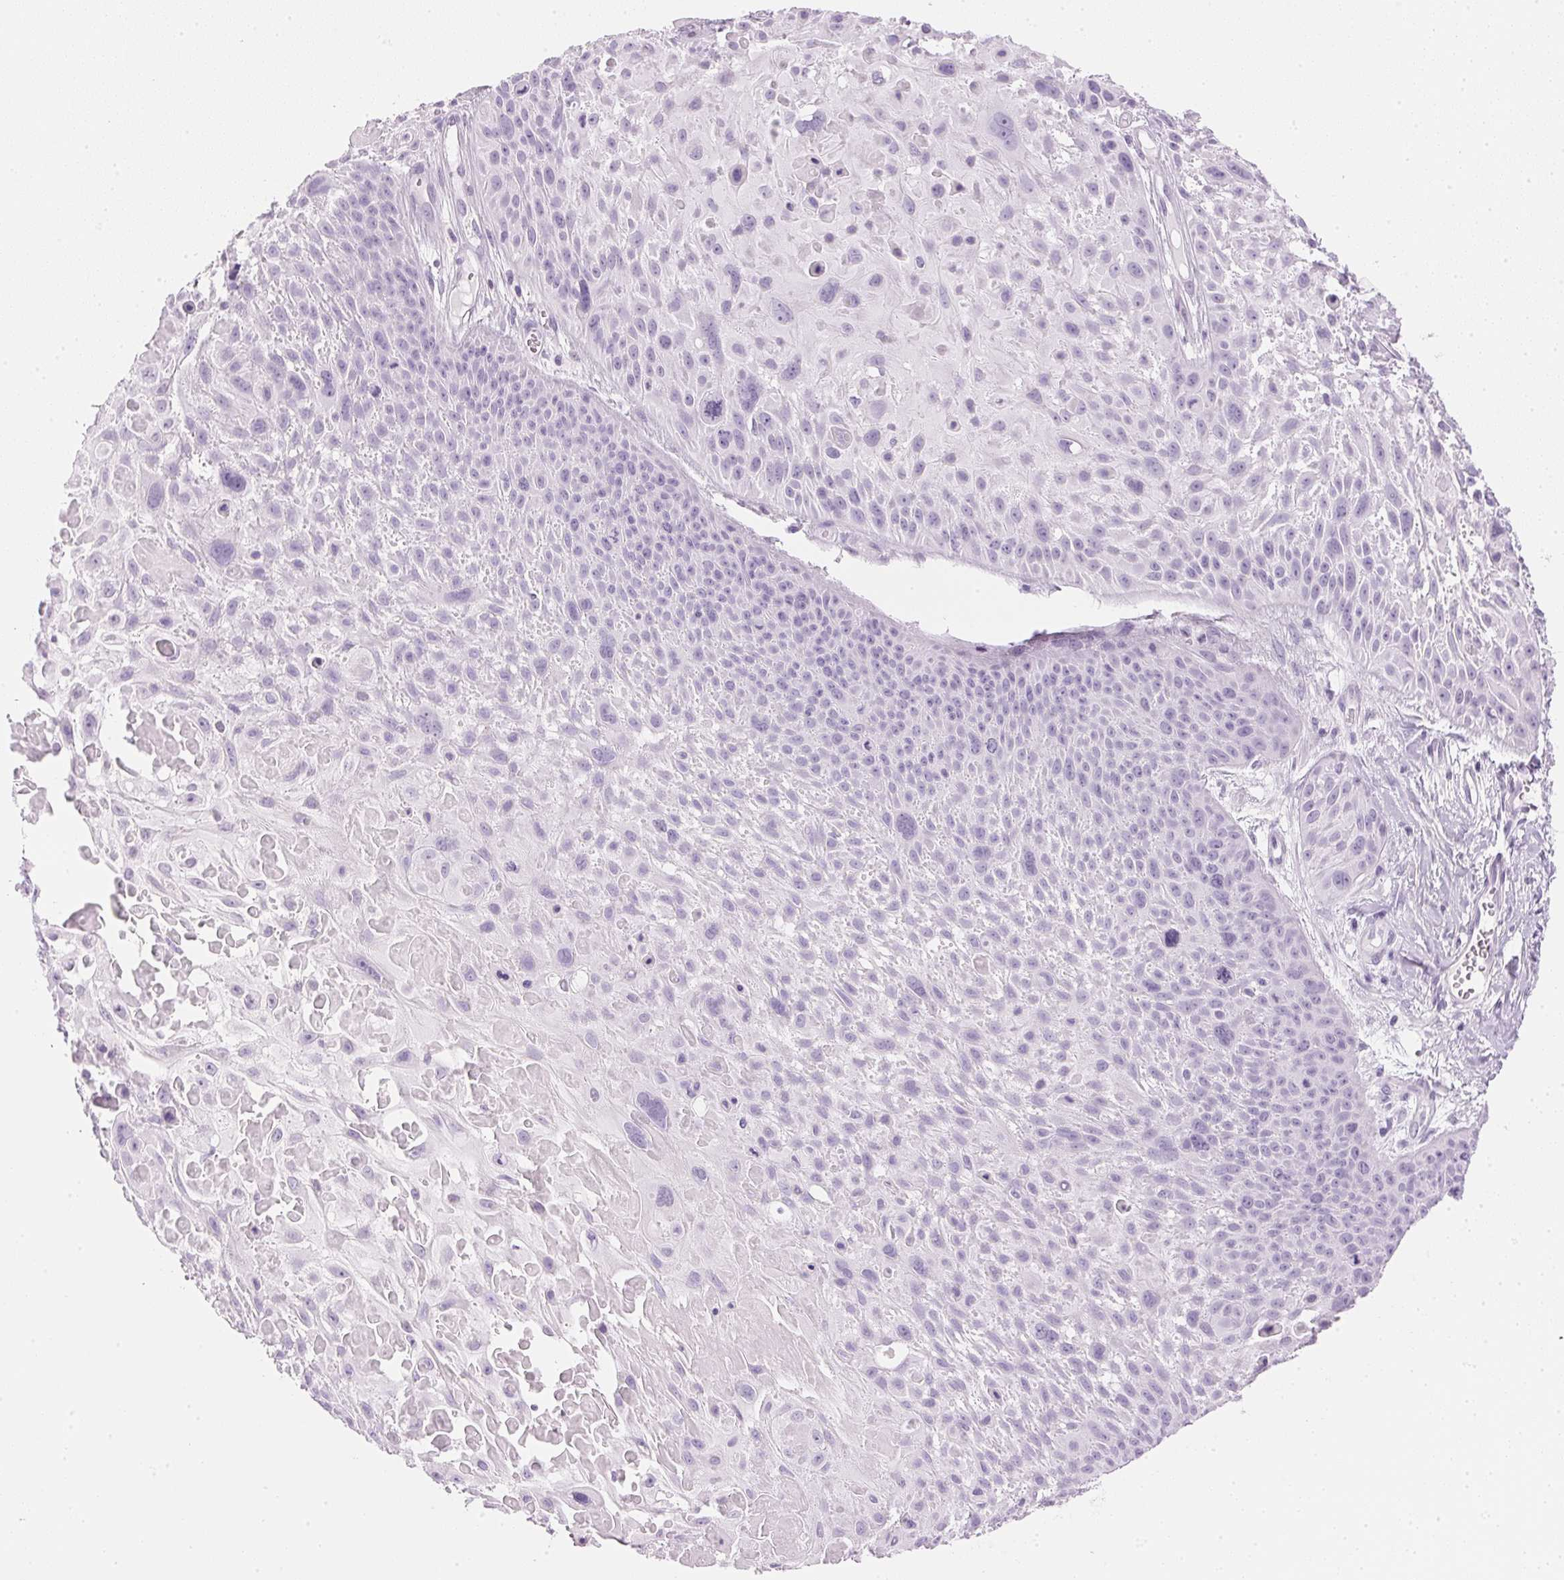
{"staining": {"intensity": "negative", "quantity": "none", "location": "none"}, "tissue": "skin cancer", "cell_type": "Tumor cells", "image_type": "cancer", "snomed": [{"axis": "morphology", "description": "Squamous cell carcinoma, NOS"}, {"axis": "topography", "description": "Skin"}, {"axis": "topography", "description": "Anal"}], "caption": "High power microscopy image of an IHC photomicrograph of skin cancer, revealing no significant expression in tumor cells.", "gene": "IGFBP1", "patient": {"sex": "female", "age": 75}}